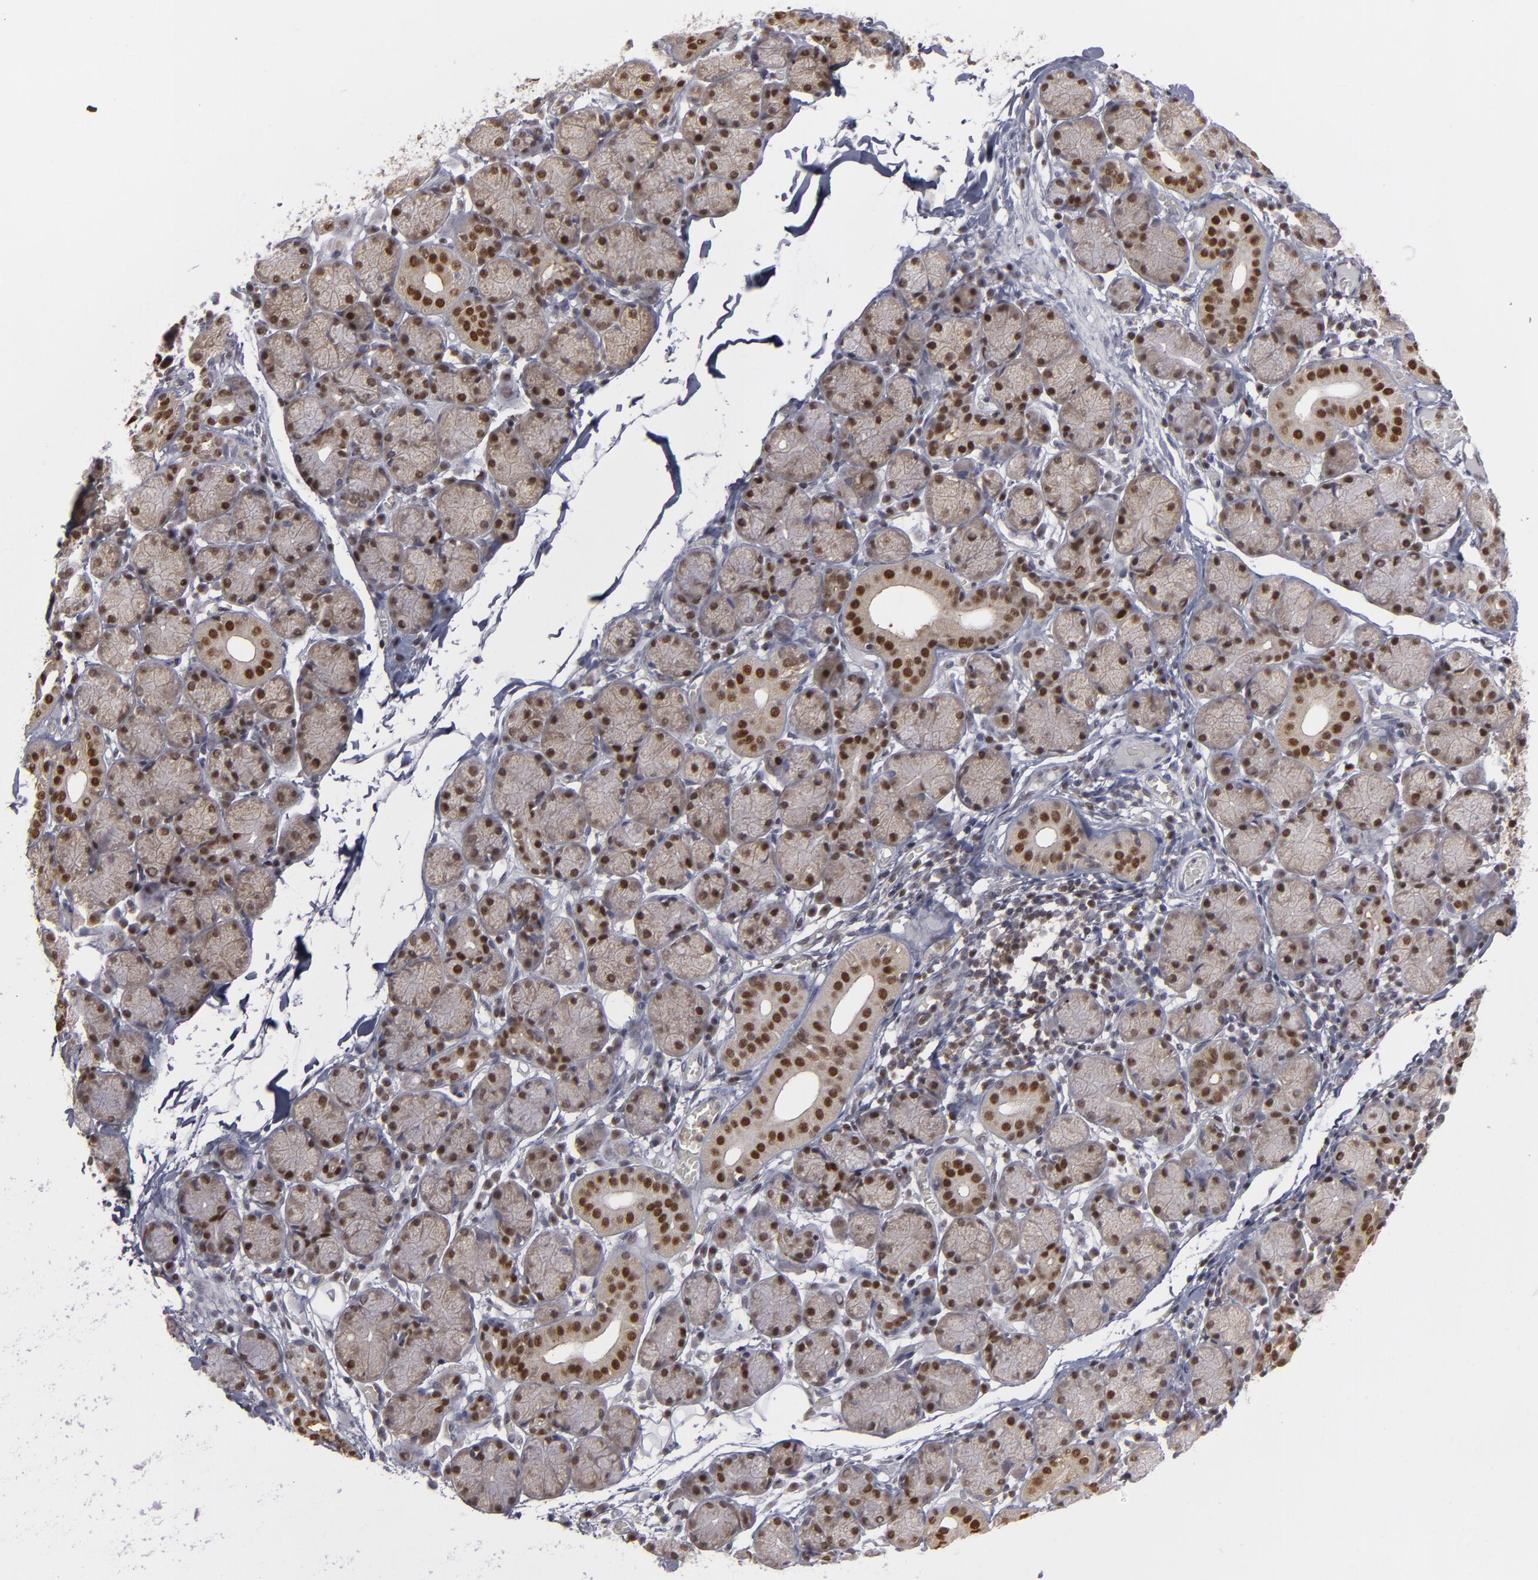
{"staining": {"intensity": "moderate", "quantity": "25%-75%", "location": "cytoplasmic/membranous,nuclear"}, "tissue": "salivary gland", "cell_type": "Glandular cells", "image_type": "normal", "snomed": [{"axis": "morphology", "description": "Normal tissue, NOS"}, {"axis": "topography", "description": "Salivary gland"}], "caption": "A high-resolution histopathology image shows immunohistochemistry staining of normal salivary gland, which shows moderate cytoplasmic/membranous,nuclear expression in approximately 25%-75% of glandular cells.", "gene": "GSR", "patient": {"sex": "female", "age": 24}}